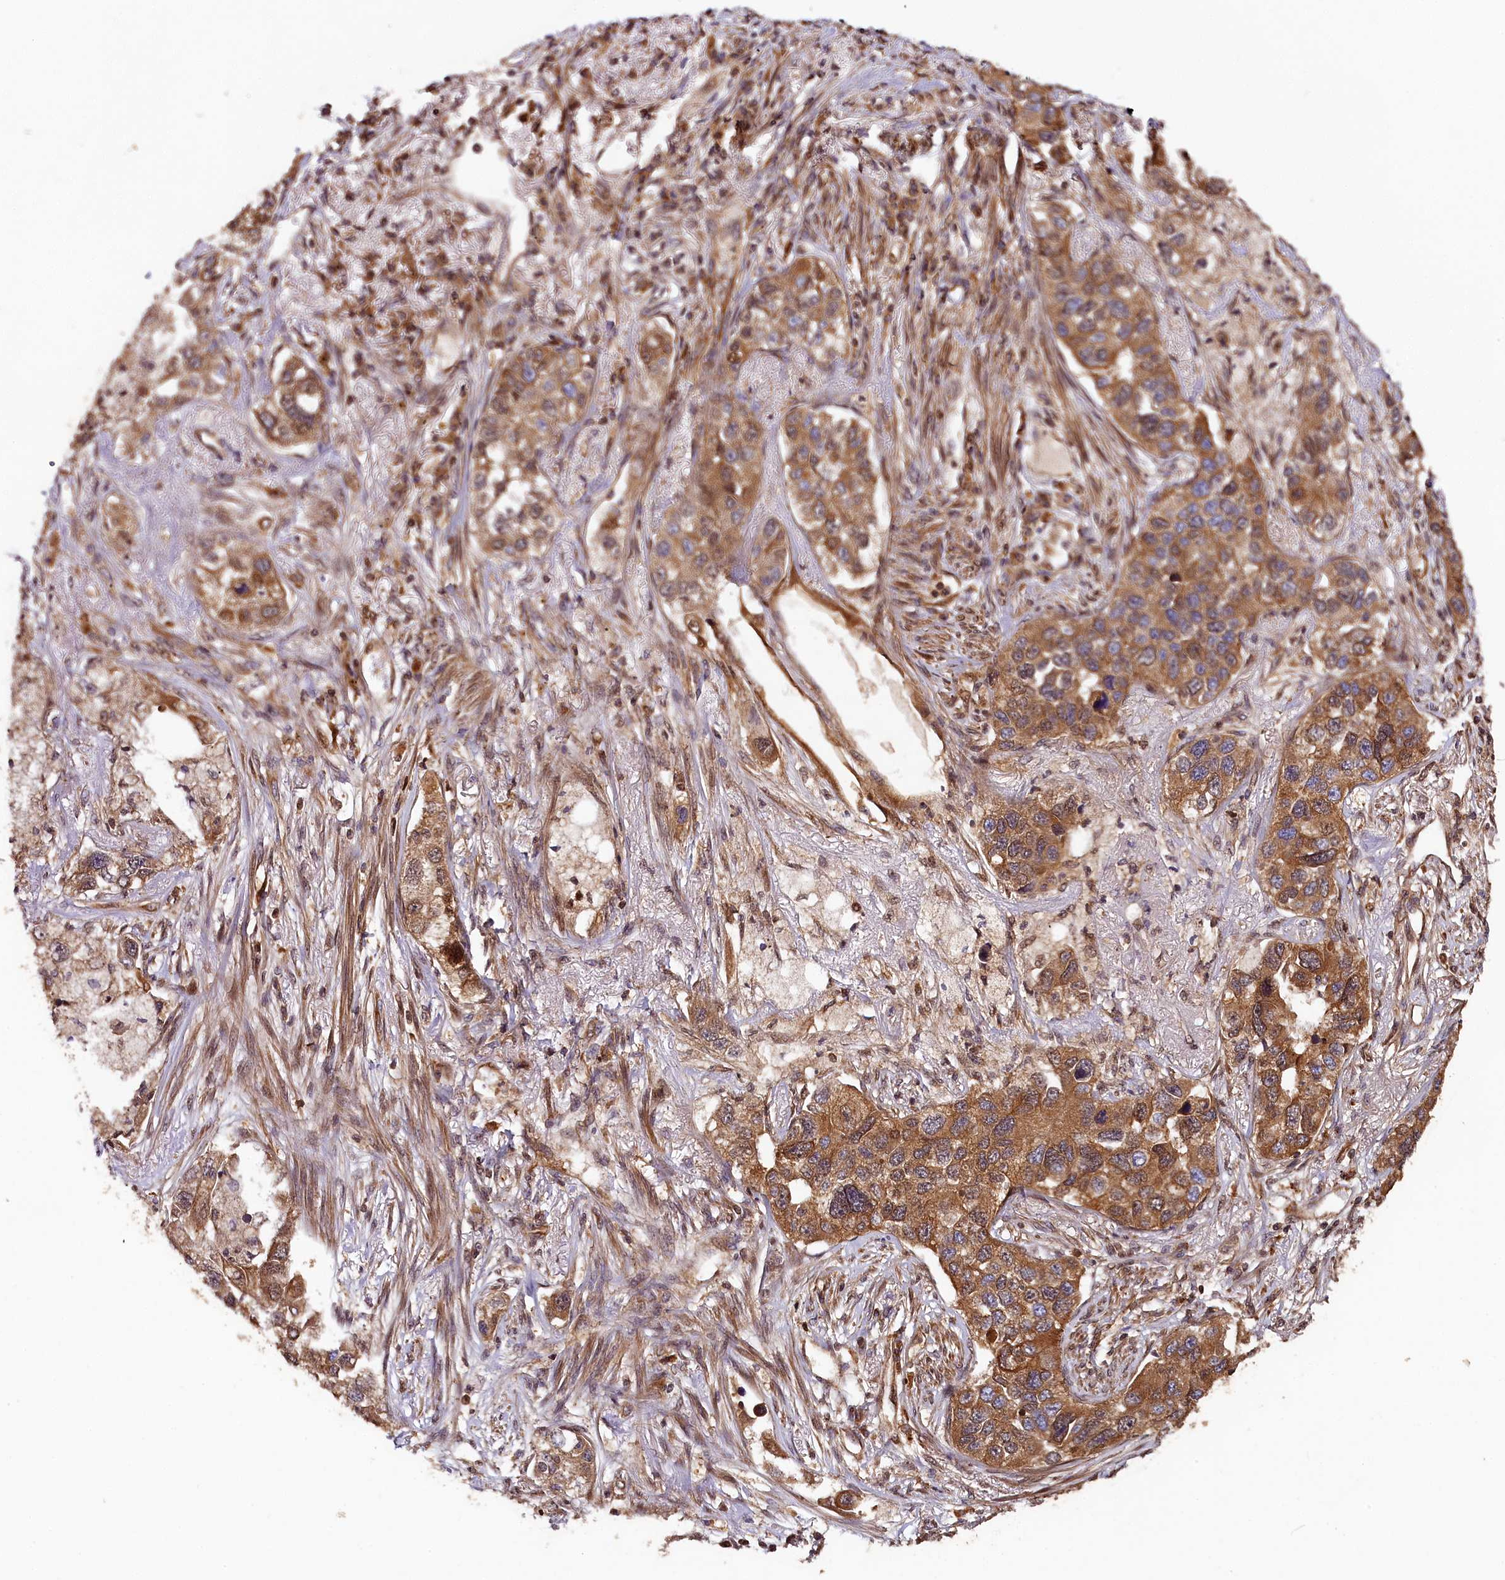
{"staining": {"intensity": "strong", "quantity": ">75%", "location": "cytoplasmic/membranous,nuclear"}, "tissue": "lung cancer", "cell_type": "Tumor cells", "image_type": "cancer", "snomed": [{"axis": "morphology", "description": "Adenocarcinoma, NOS"}, {"axis": "topography", "description": "Lung"}], "caption": "Lung adenocarcinoma stained for a protein displays strong cytoplasmic/membranous and nuclear positivity in tumor cells. (DAB IHC with brightfield microscopy, high magnification).", "gene": "HMOX2", "patient": {"sex": "male", "age": 49}}